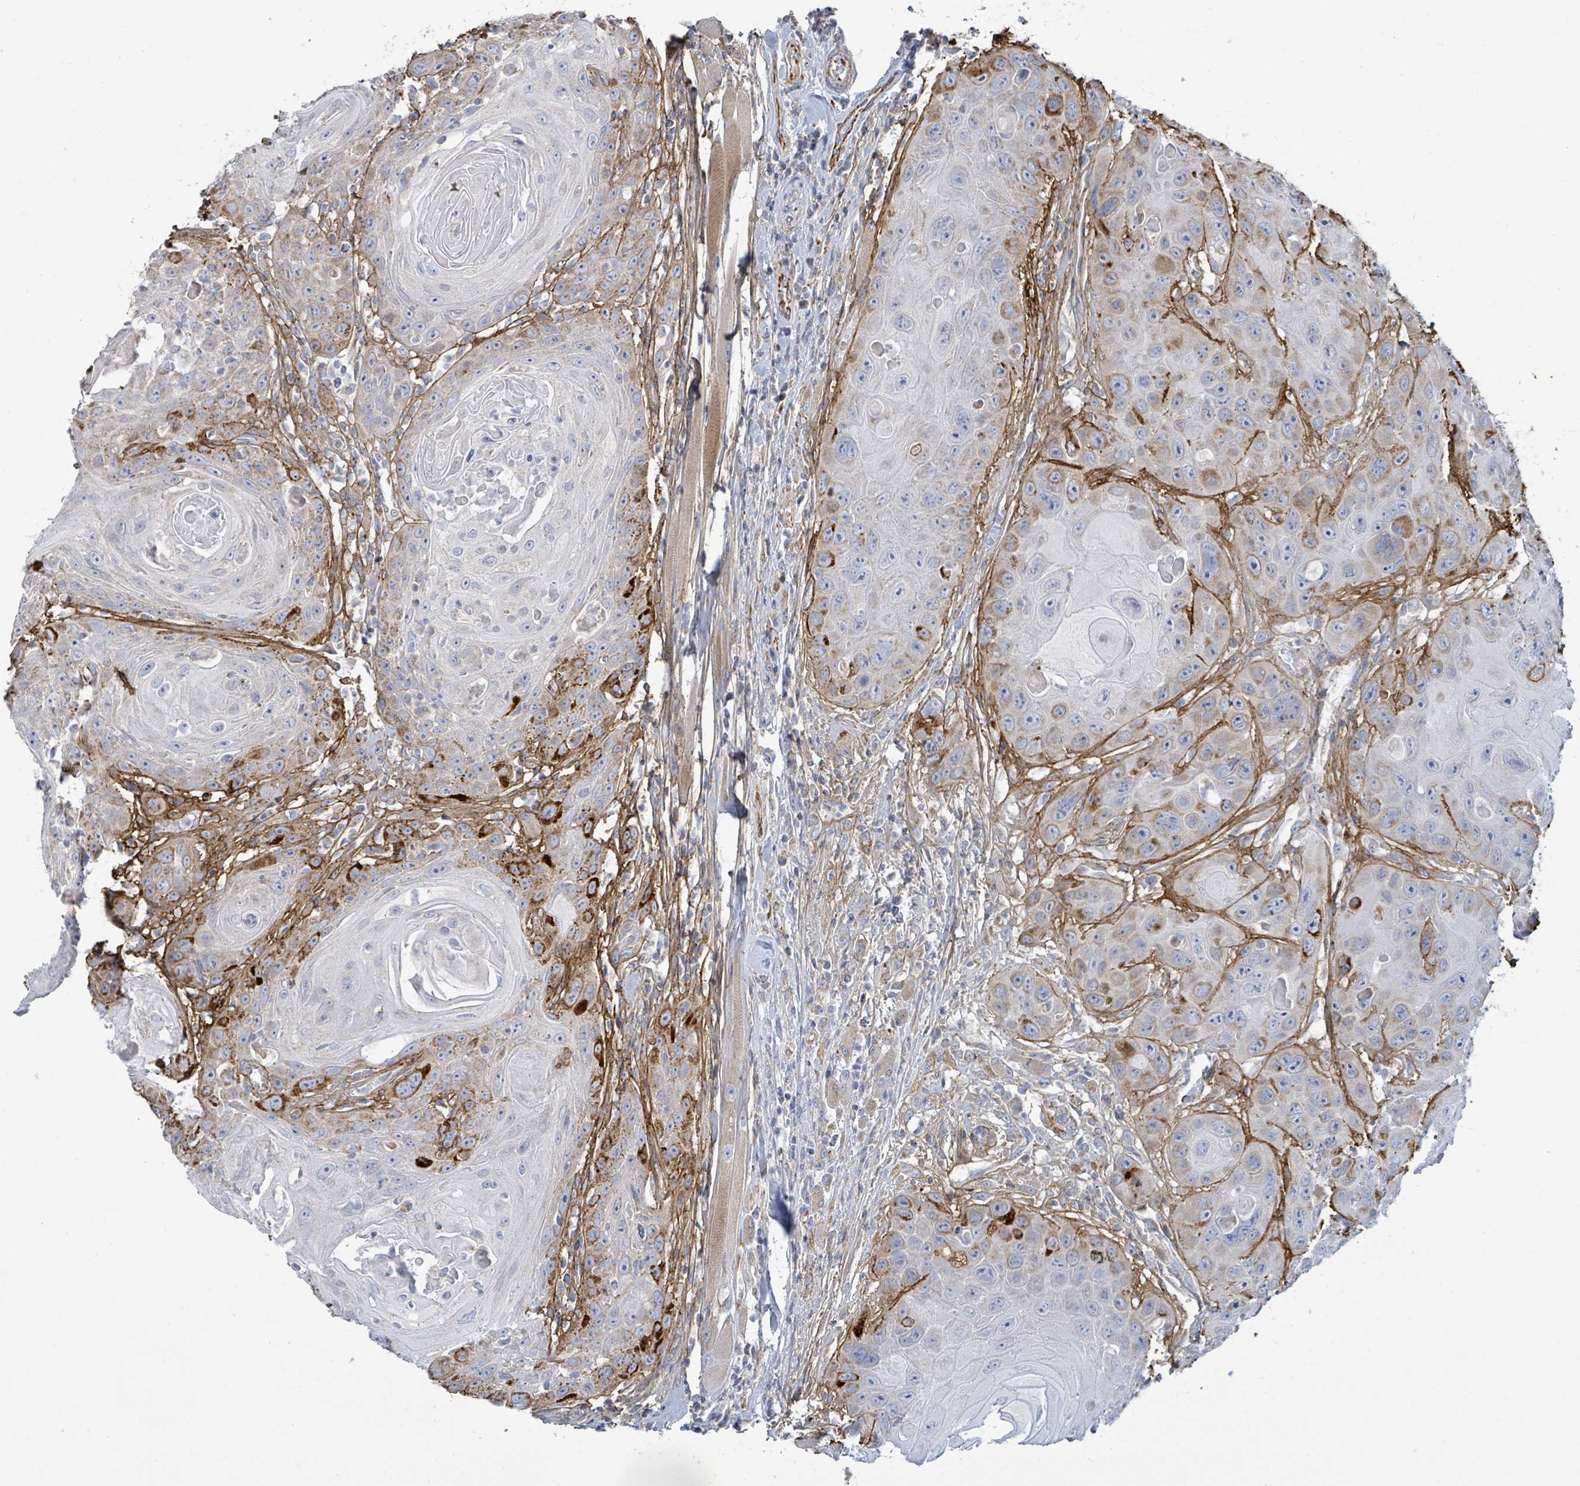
{"staining": {"intensity": "negative", "quantity": "none", "location": "none"}, "tissue": "head and neck cancer", "cell_type": "Tumor cells", "image_type": "cancer", "snomed": [{"axis": "morphology", "description": "Squamous cell carcinoma, NOS"}, {"axis": "topography", "description": "Head-Neck"}], "caption": "Immunohistochemistry image of neoplastic tissue: head and neck cancer stained with DAB (3,3'-diaminobenzidine) displays no significant protein staining in tumor cells.", "gene": "ALG12", "patient": {"sex": "female", "age": 59}}